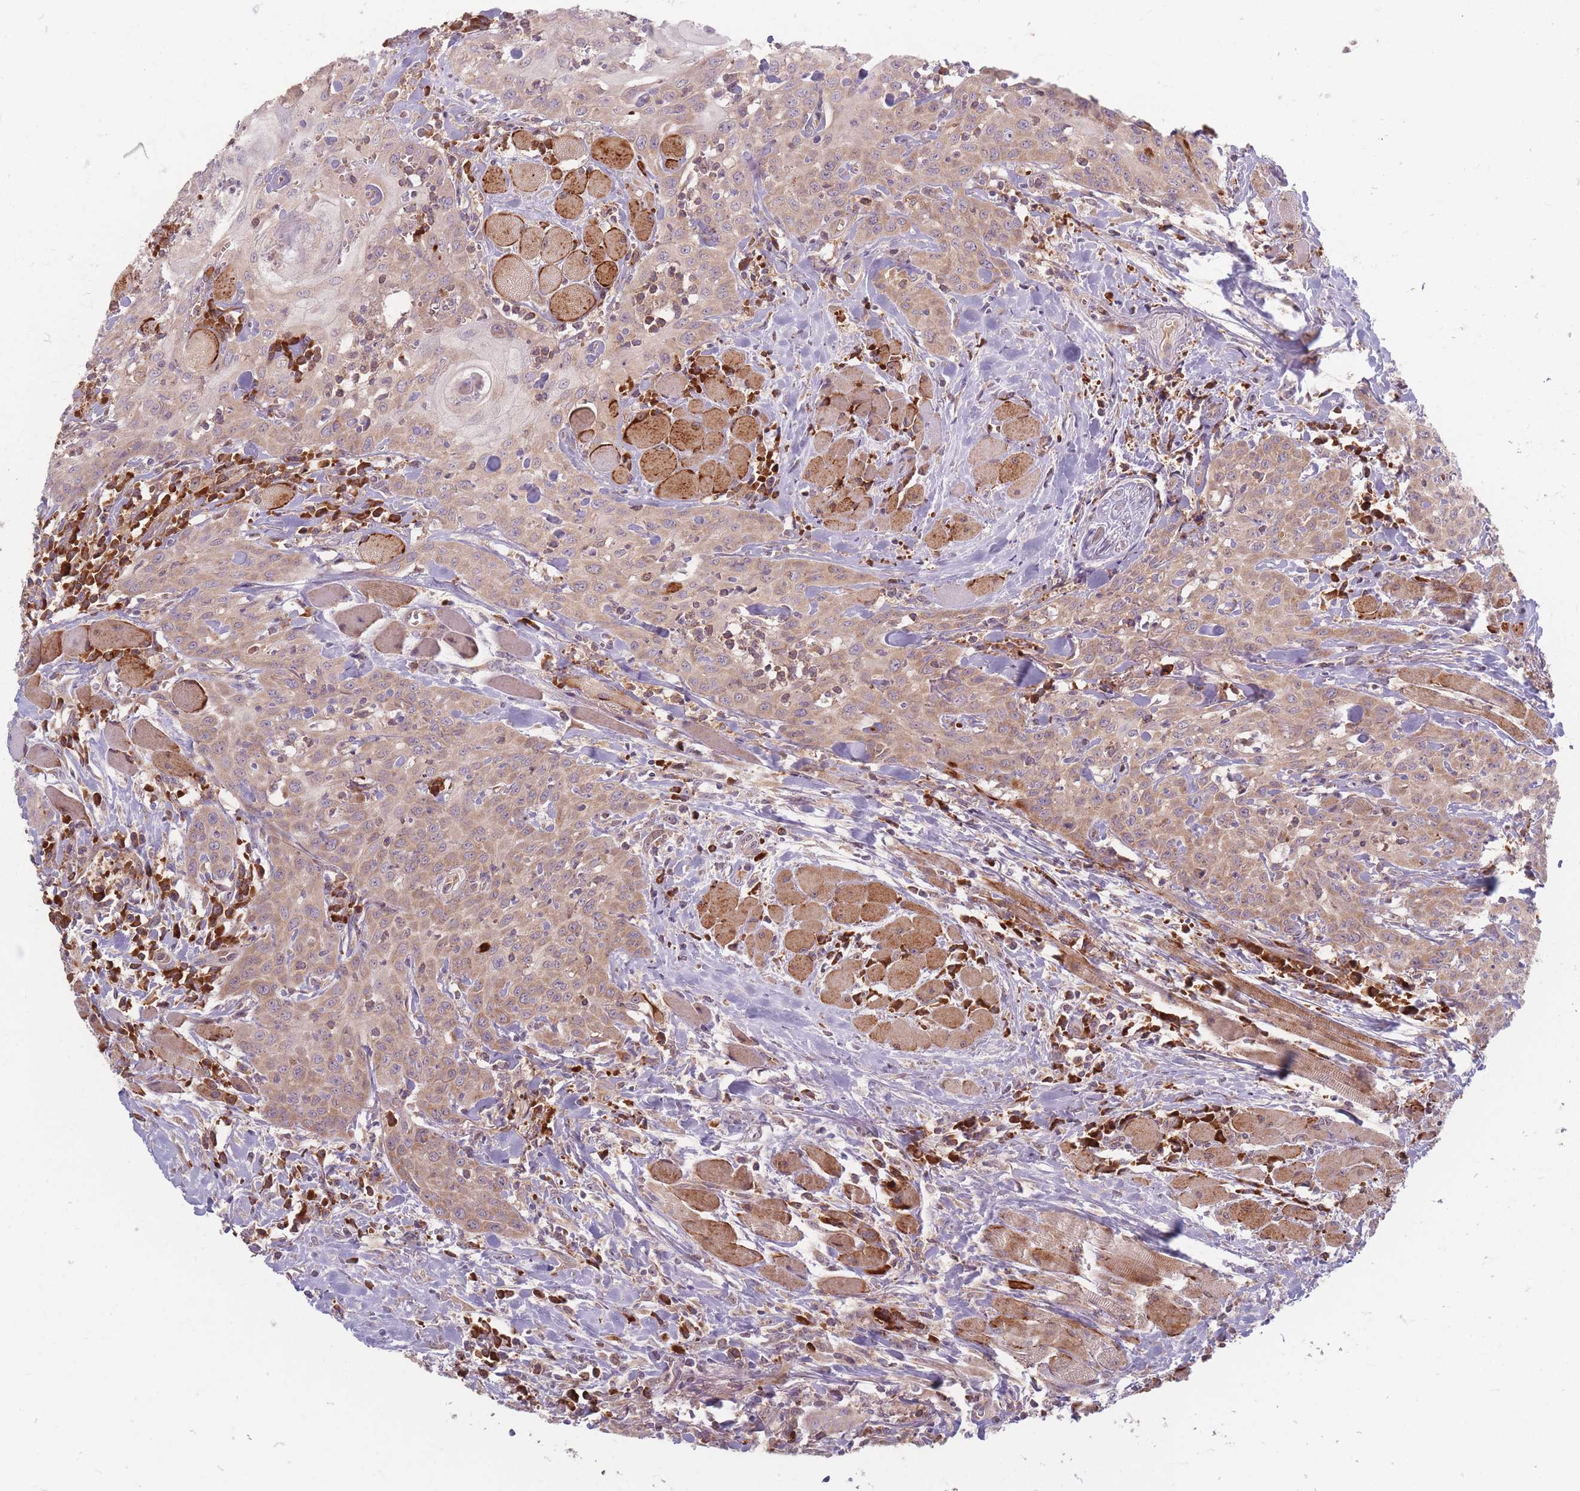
{"staining": {"intensity": "weak", "quantity": ">75%", "location": "cytoplasmic/membranous"}, "tissue": "head and neck cancer", "cell_type": "Tumor cells", "image_type": "cancer", "snomed": [{"axis": "morphology", "description": "Squamous cell carcinoma, NOS"}, {"axis": "topography", "description": "Oral tissue"}, {"axis": "topography", "description": "Head-Neck"}], "caption": "An image of human squamous cell carcinoma (head and neck) stained for a protein displays weak cytoplasmic/membranous brown staining in tumor cells.", "gene": "SMIM14", "patient": {"sex": "female", "age": 70}}